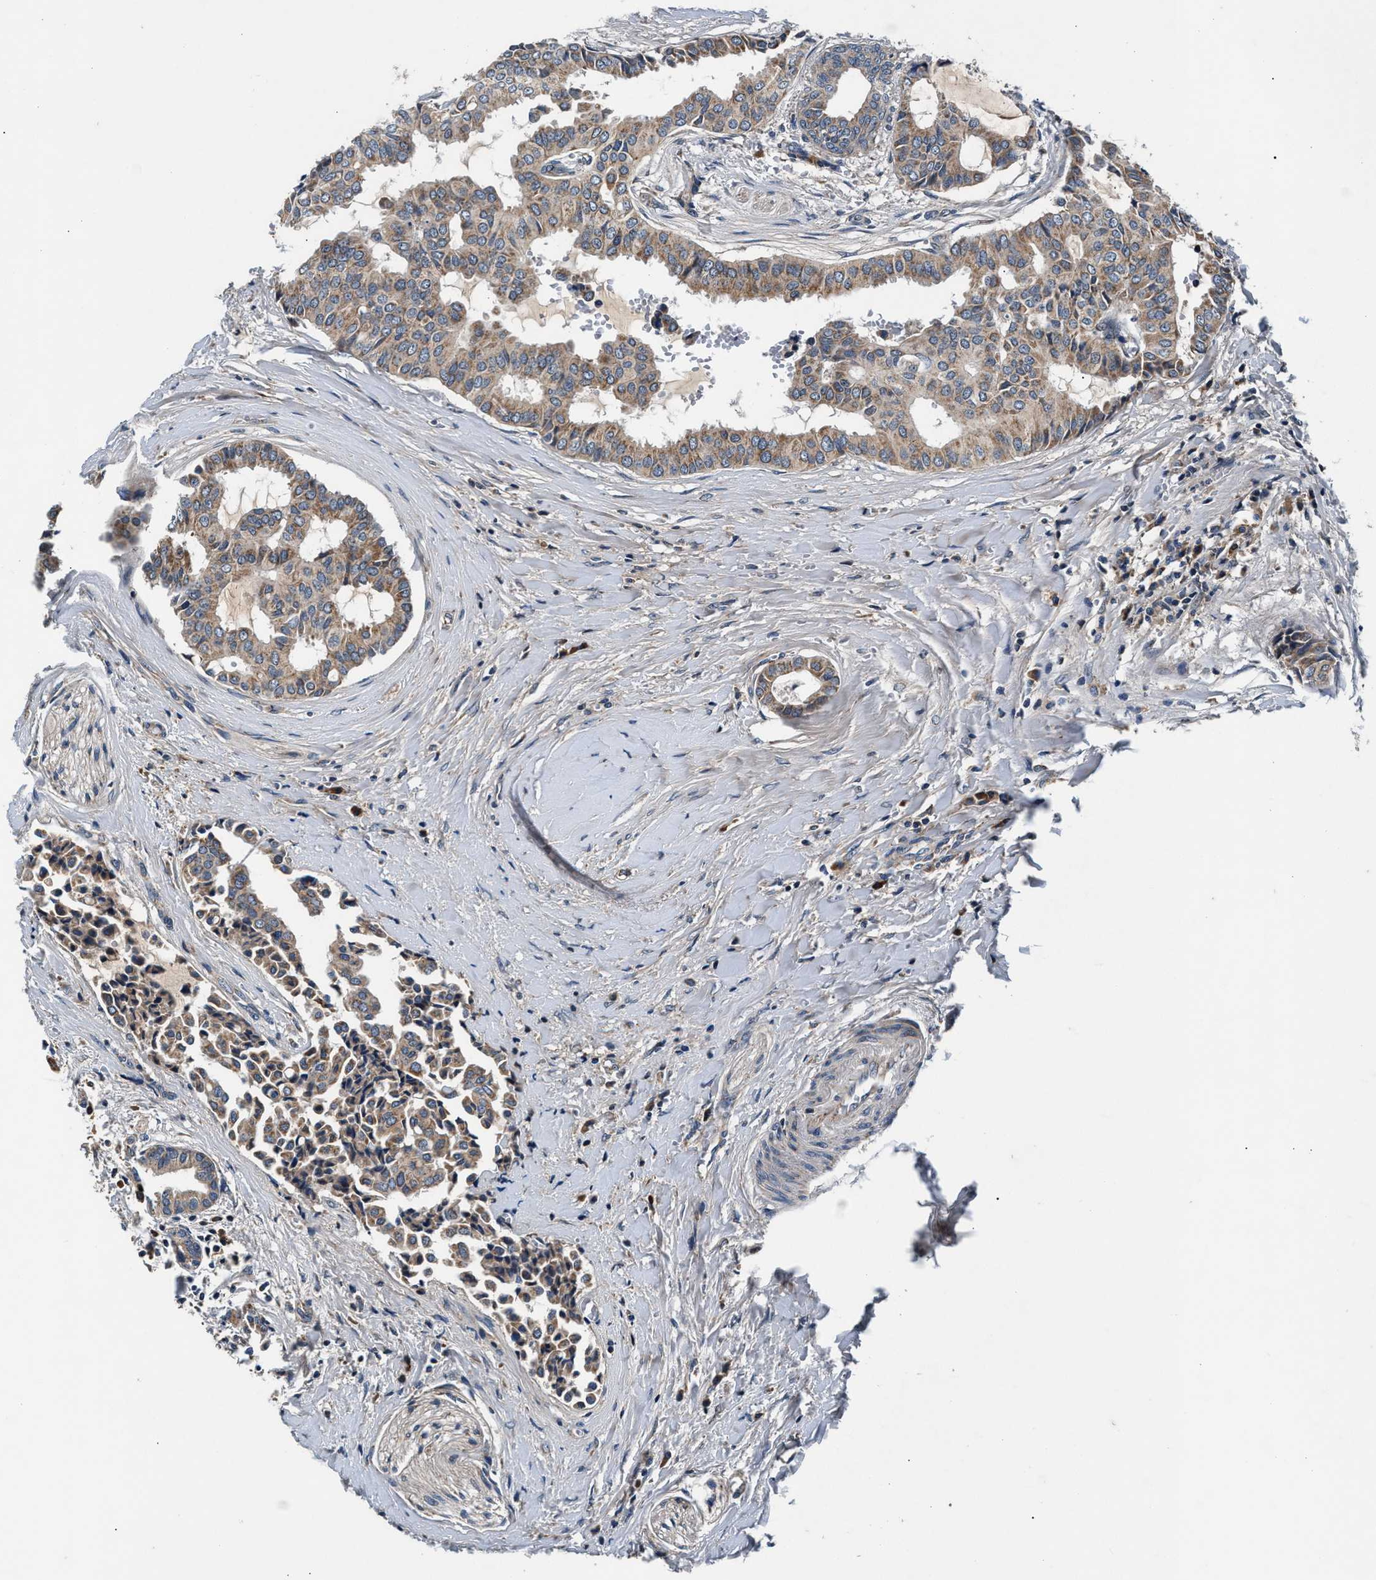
{"staining": {"intensity": "moderate", "quantity": ">75%", "location": "cytoplasmic/membranous"}, "tissue": "head and neck cancer", "cell_type": "Tumor cells", "image_type": "cancer", "snomed": [{"axis": "morphology", "description": "Adenocarcinoma, NOS"}, {"axis": "topography", "description": "Salivary gland"}, {"axis": "topography", "description": "Head-Neck"}], "caption": "Adenocarcinoma (head and neck) was stained to show a protein in brown. There is medium levels of moderate cytoplasmic/membranous expression in approximately >75% of tumor cells.", "gene": "IMMT", "patient": {"sex": "female", "age": 59}}